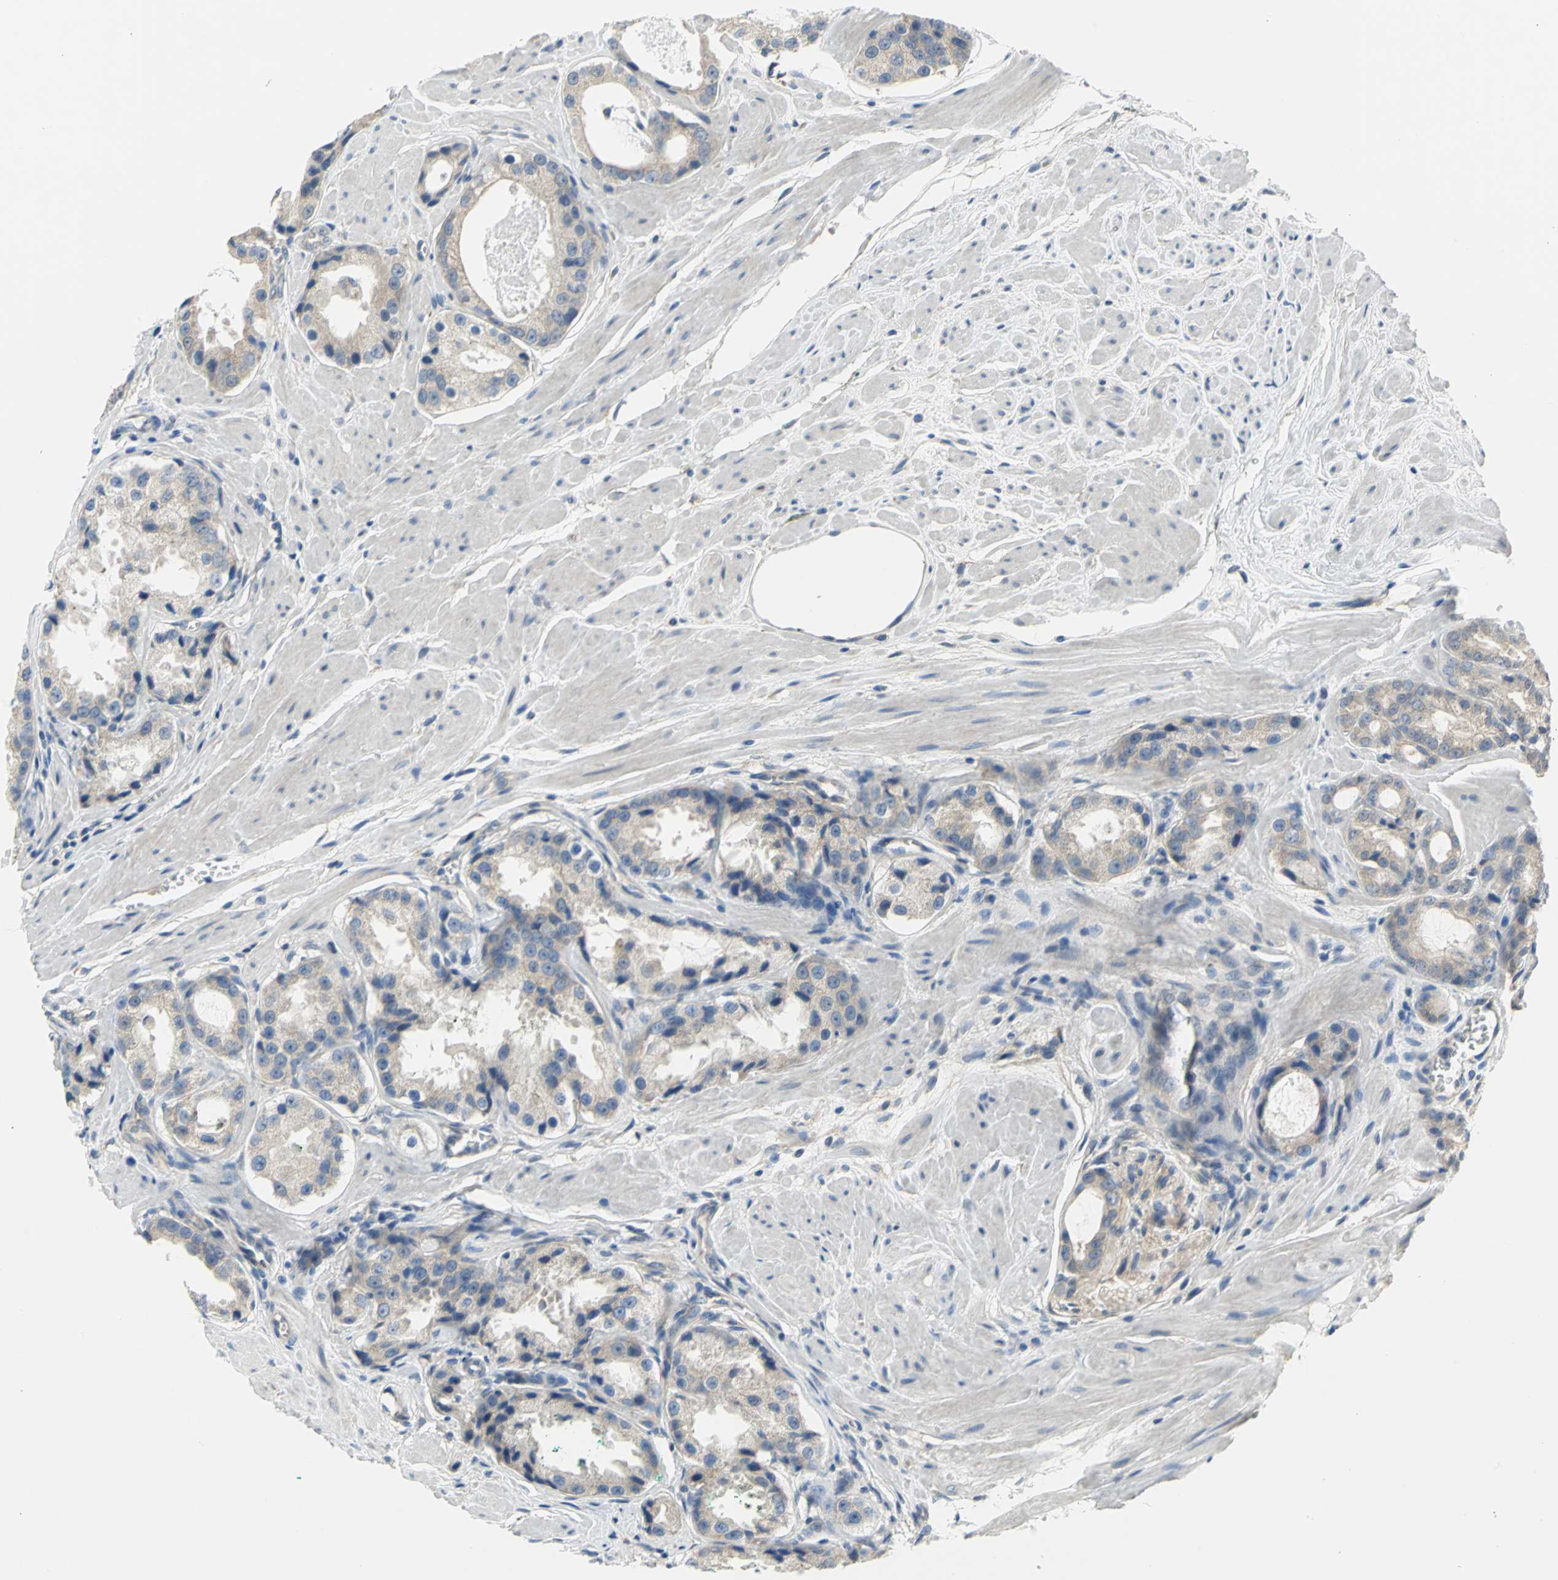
{"staining": {"intensity": "weak", "quantity": ">75%", "location": "cytoplasmic/membranous"}, "tissue": "prostate cancer", "cell_type": "Tumor cells", "image_type": "cancer", "snomed": [{"axis": "morphology", "description": "Adenocarcinoma, Medium grade"}, {"axis": "topography", "description": "Prostate"}], "caption": "Brown immunohistochemical staining in human medium-grade adenocarcinoma (prostate) exhibits weak cytoplasmic/membranous positivity in about >75% of tumor cells.", "gene": "HTR1F", "patient": {"sex": "male", "age": 60}}